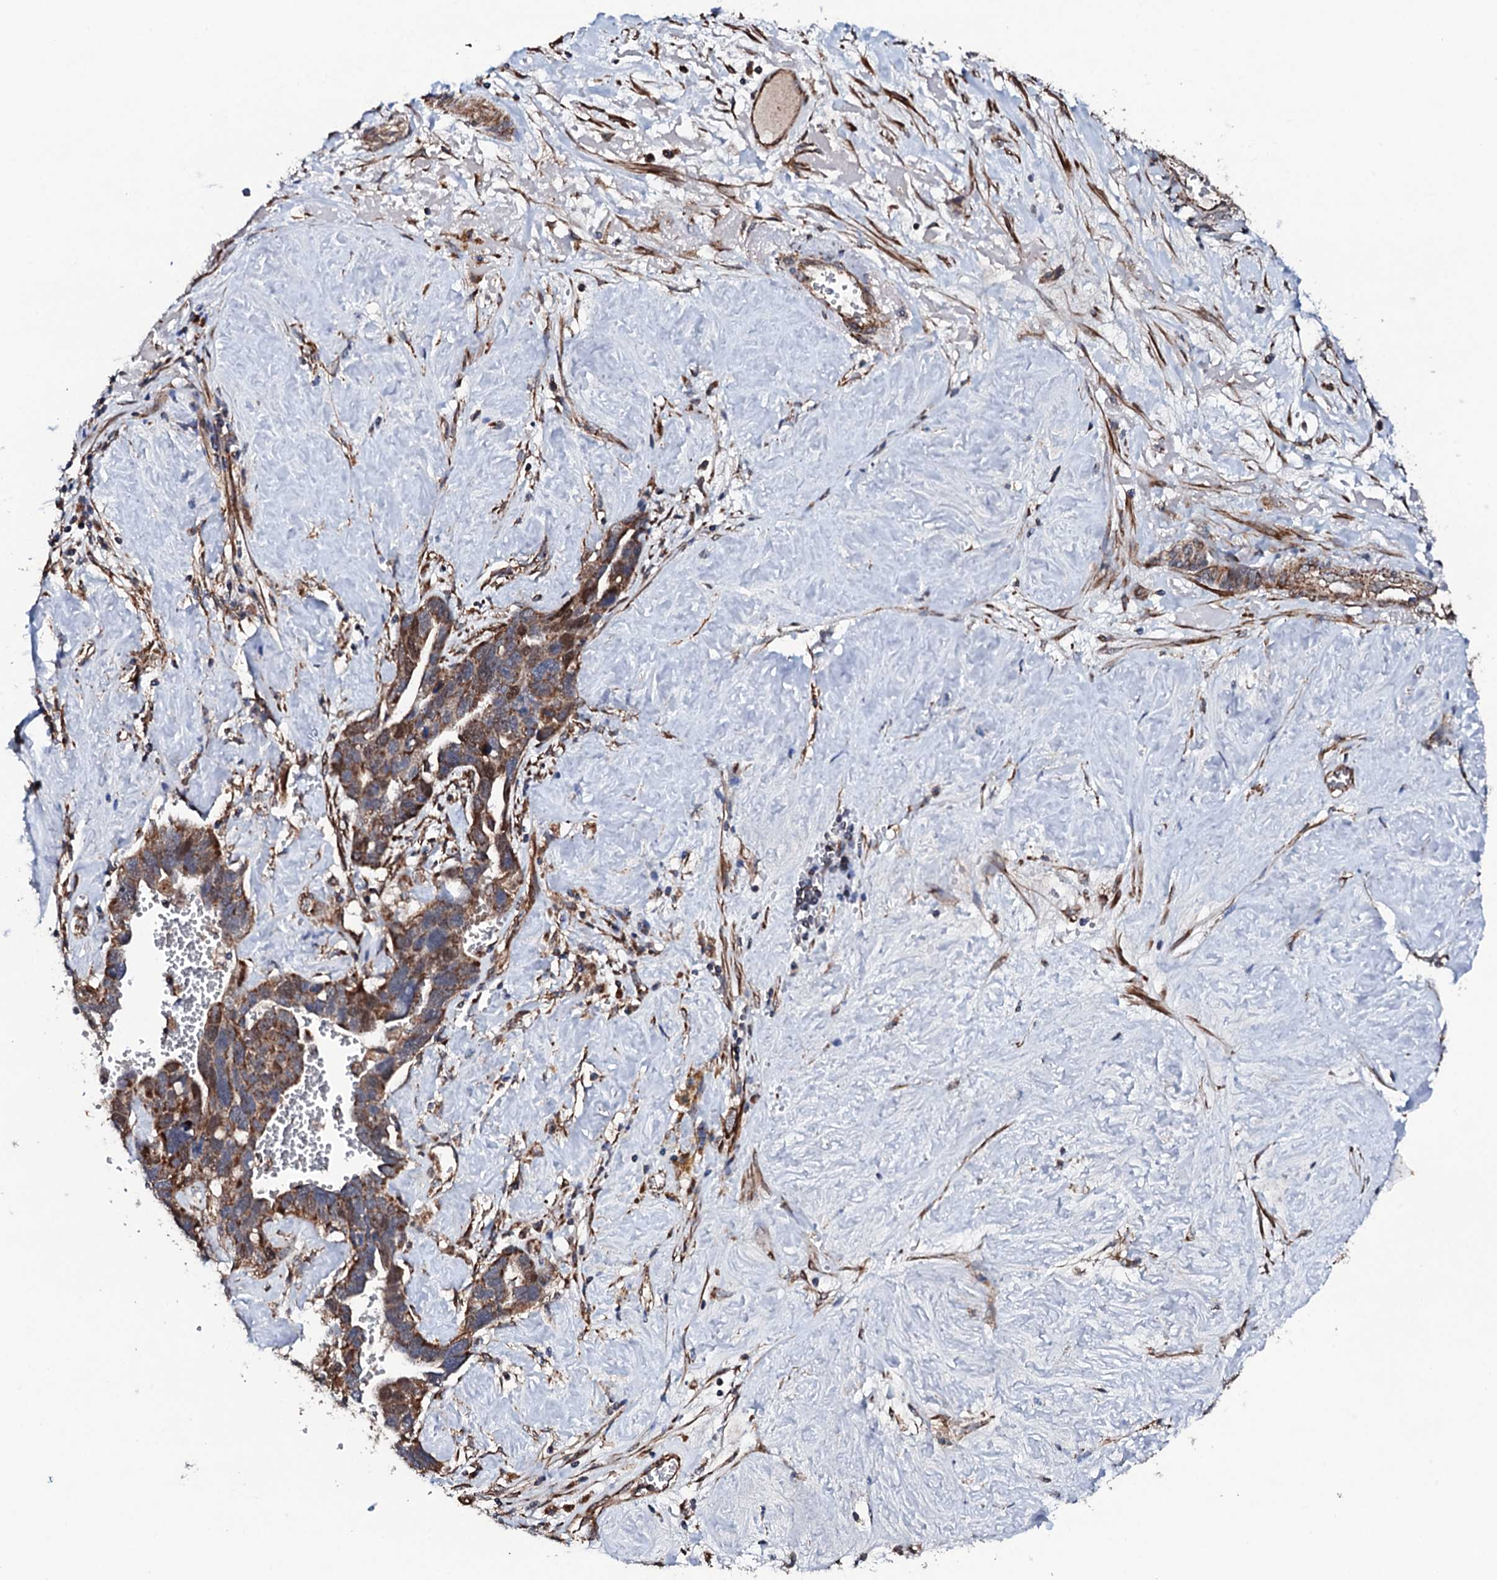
{"staining": {"intensity": "moderate", "quantity": "25%-75%", "location": "cytoplasmic/membranous"}, "tissue": "ovarian cancer", "cell_type": "Tumor cells", "image_type": "cancer", "snomed": [{"axis": "morphology", "description": "Cystadenocarcinoma, serous, NOS"}, {"axis": "topography", "description": "Ovary"}], "caption": "Immunohistochemistry (DAB (3,3'-diaminobenzidine)) staining of human ovarian cancer displays moderate cytoplasmic/membranous protein positivity in about 25%-75% of tumor cells. (IHC, brightfield microscopy, high magnification).", "gene": "MTIF3", "patient": {"sex": "female", "age": 54}}